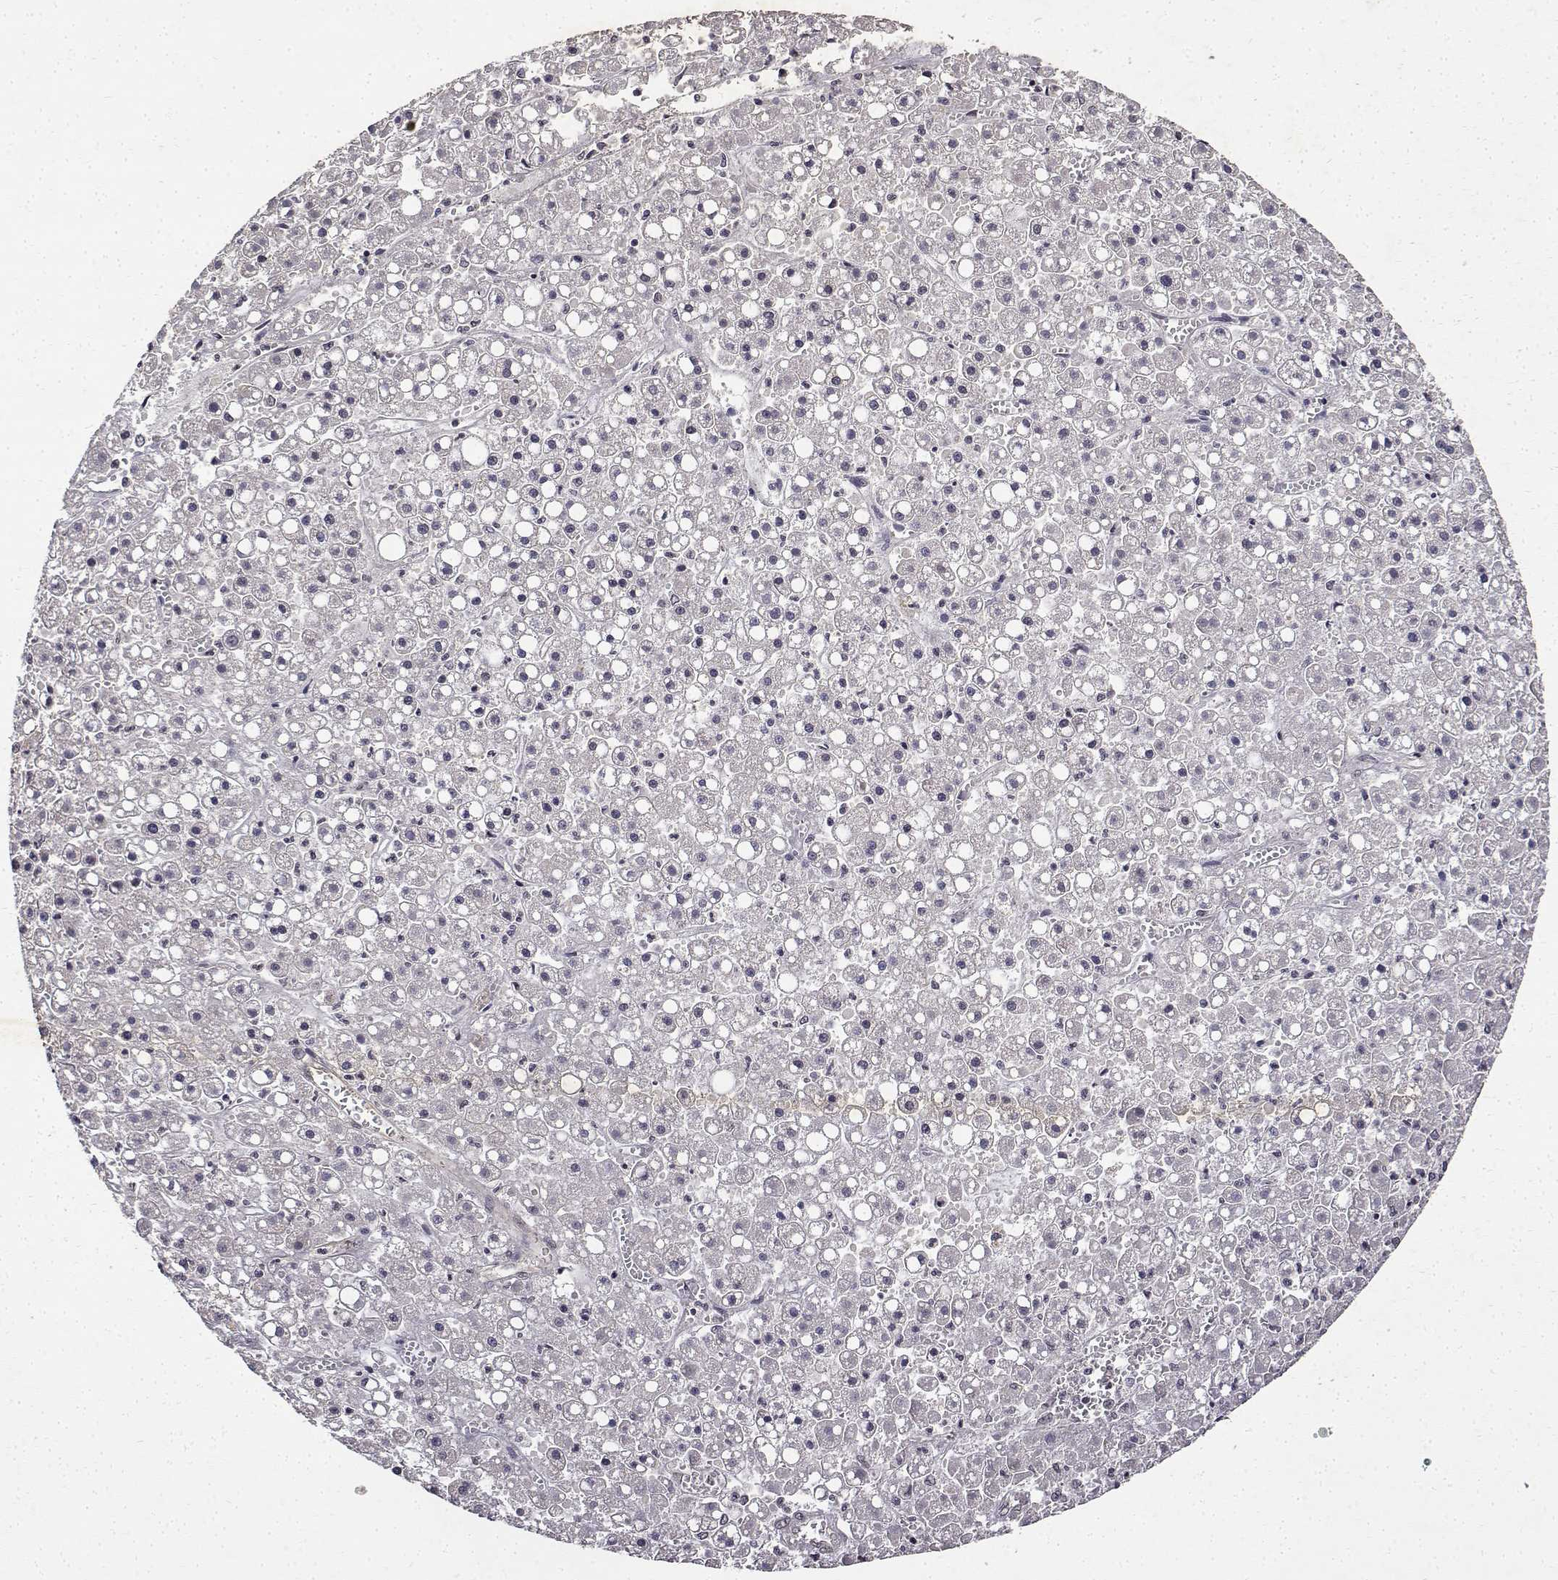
{"staining": {"intensity": "negative", "quantity": "none", "location": "none"}, "tissue": "liver cancer", "cell_type": "Tumor cells", "image_type": "cancer", "snomed": [{"axis": "morphology", "description": "Carcinoma, Hepatocellular, NOS"}, {"axis": "topography", "description": "Liver"}], "caption": "Liver cancer (hepatocellular carcinoma) was stained to show a protein in brown. There is no significant expression in tumor cells.", "gene": "BDNF", "patient": {"sex": "male", "age": 67}}